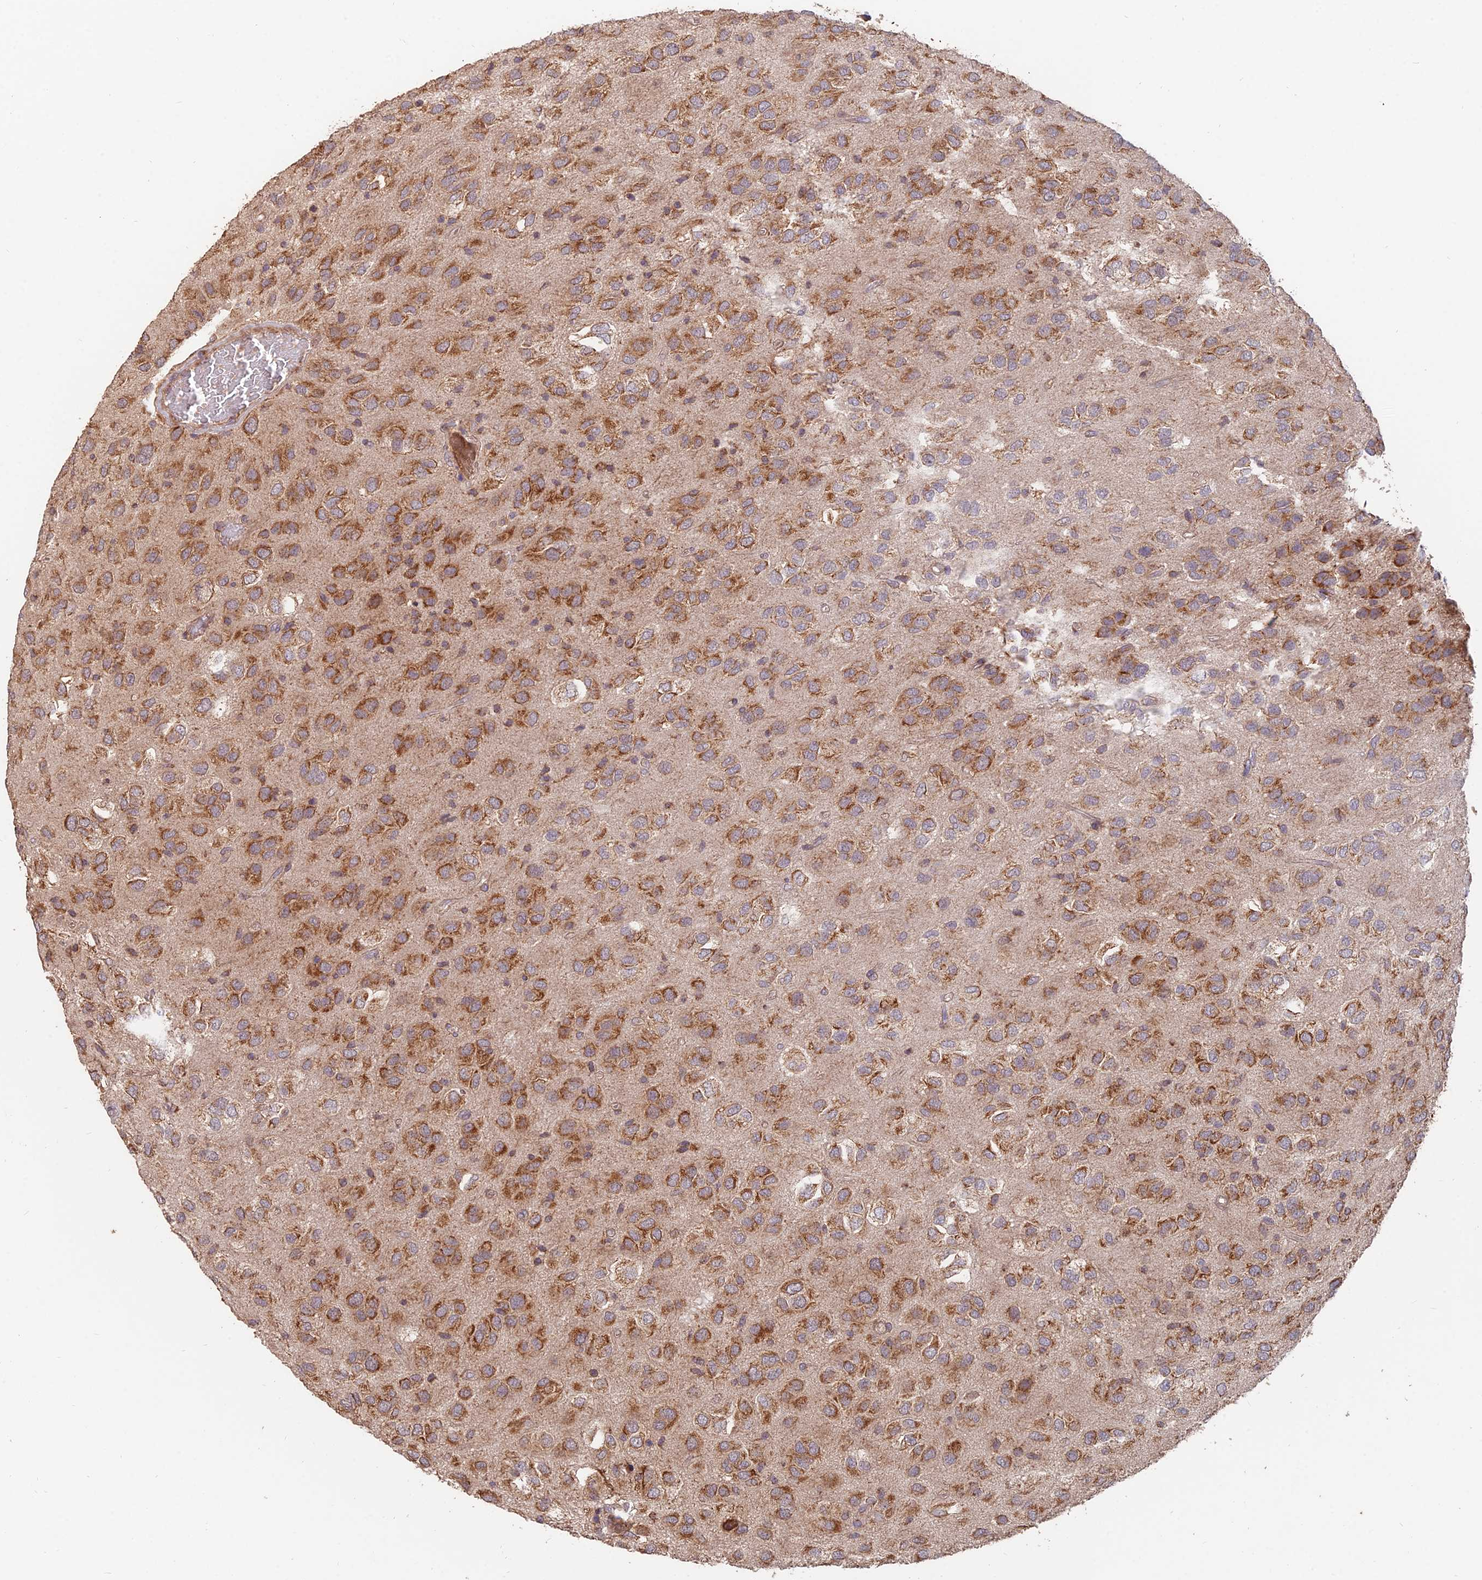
{"staining": {"intensity": "strong", "quantity": ">75%", "location": "cytoplasmic/membranous"}, "tissue": "glioma", "cell_type": "Tumor cells", "image_type": "cancer", "snomed": [{"axis": "morphology", "description": "Glioma, malignant, Low grade"}, {"axis": "topography", "description": "Brain"}], "caption": "This photomicrograph exhibits immunohistochemistry (IHC) staining of malignant low-grade glioma, with high strong cytoplasmic/membranous positivity in approximately >75% of tumor cells.", "gene": "IFT22", "patient": {"sex": "male", "age": 66}}